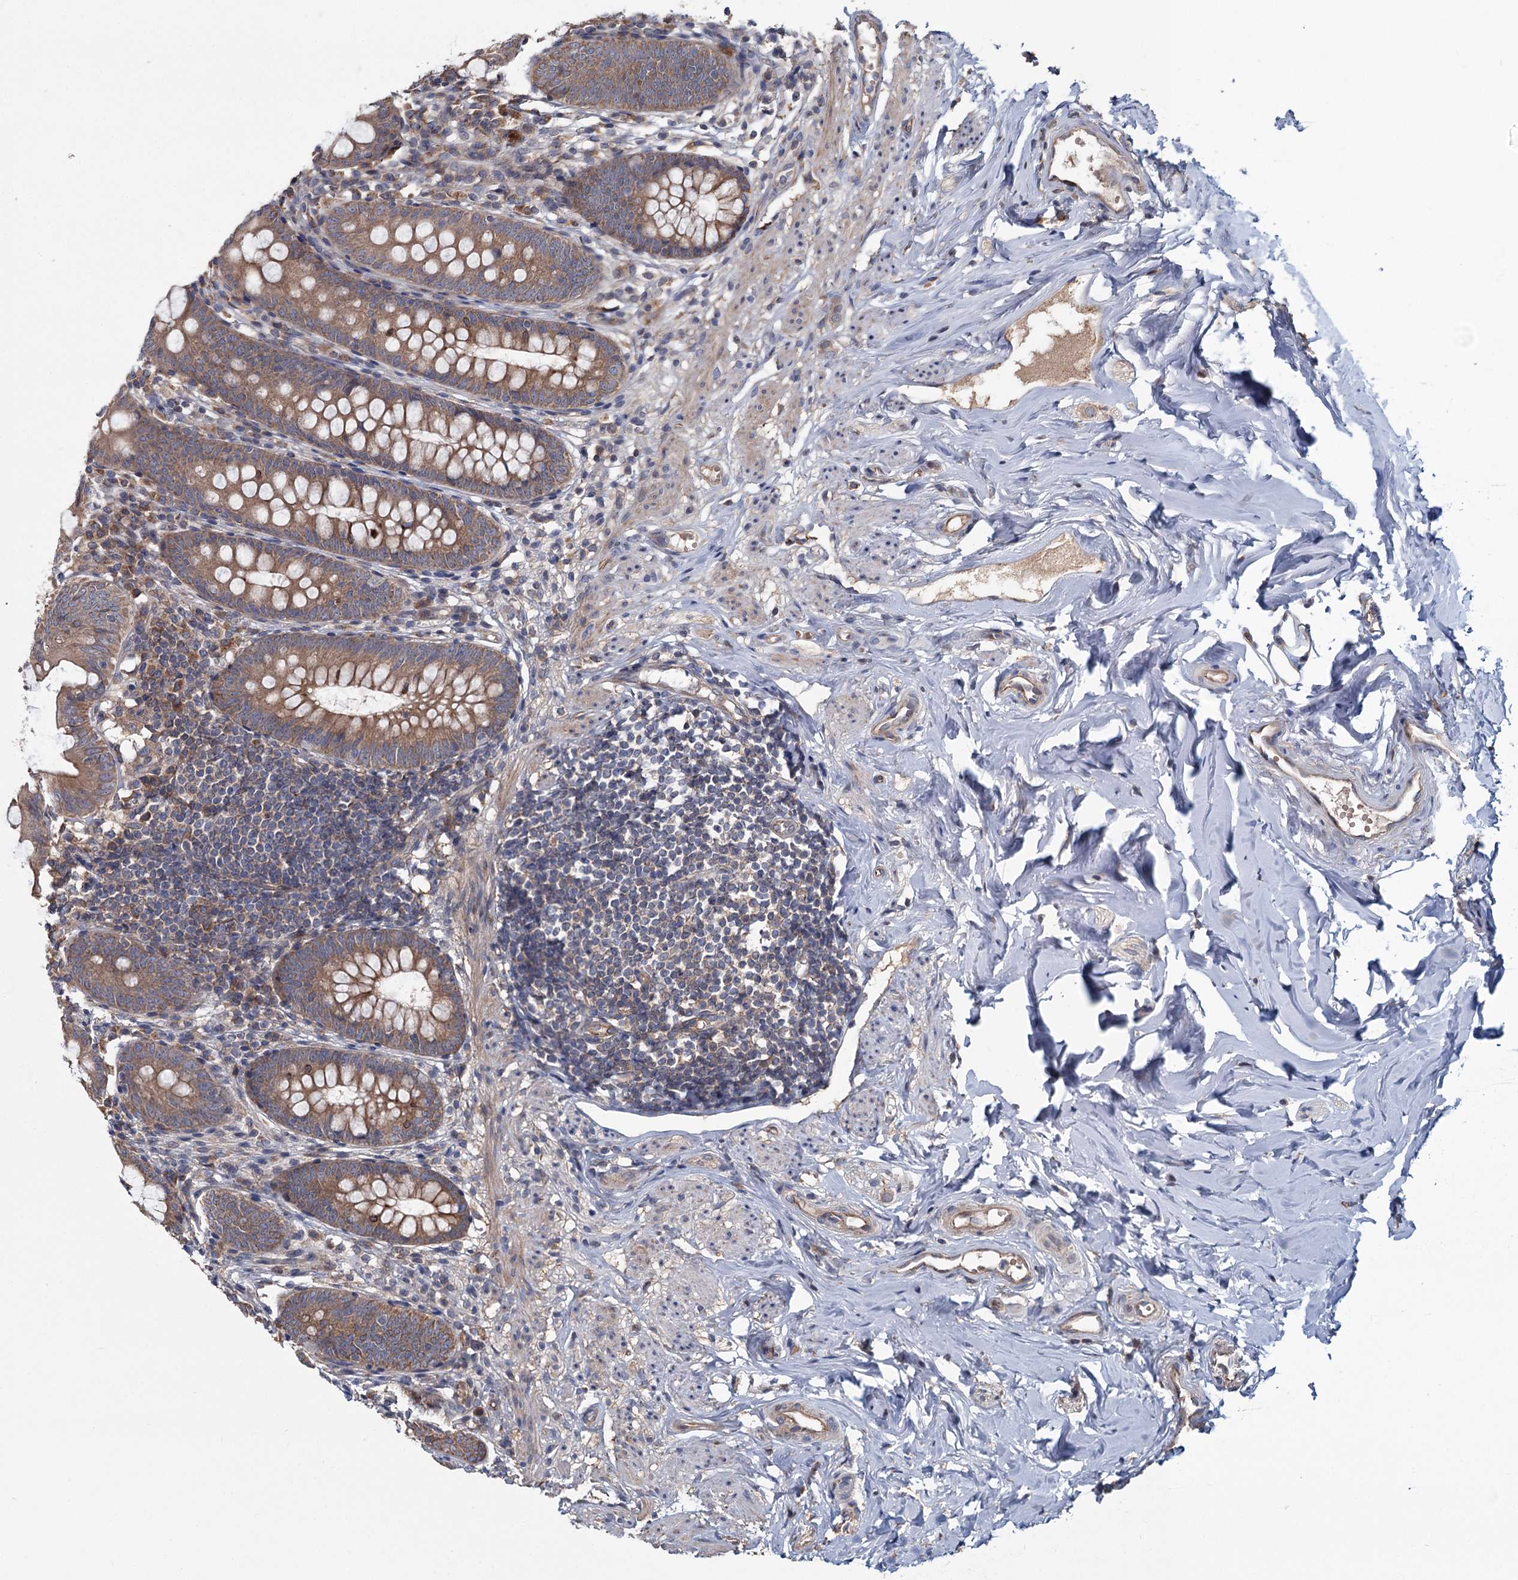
{"staining": {"intensity": "moderate", "quantity": ">75%", "location": "cytoplasmic/membranous"}, "tissue": "appendix", "cell_type": "Glandular cells", "image_type": "normal", "snomed": [{"axis": "morphology", "description": "Normal tissue, NOS"}, {"axis": "topography", "description": "Appendix"}], "caption": "Immunohistochemistry micrograph of unremarkable appendix: appendix stained using IHC exhibits medium levels of moderate protein expression localized specifically in the cytoplasmic/membranous of glandular cells, appearing as a cytoplasmic/membranous brown color.", "gene": "MTRR", "patient": {"sex": "female", "age": 51}}